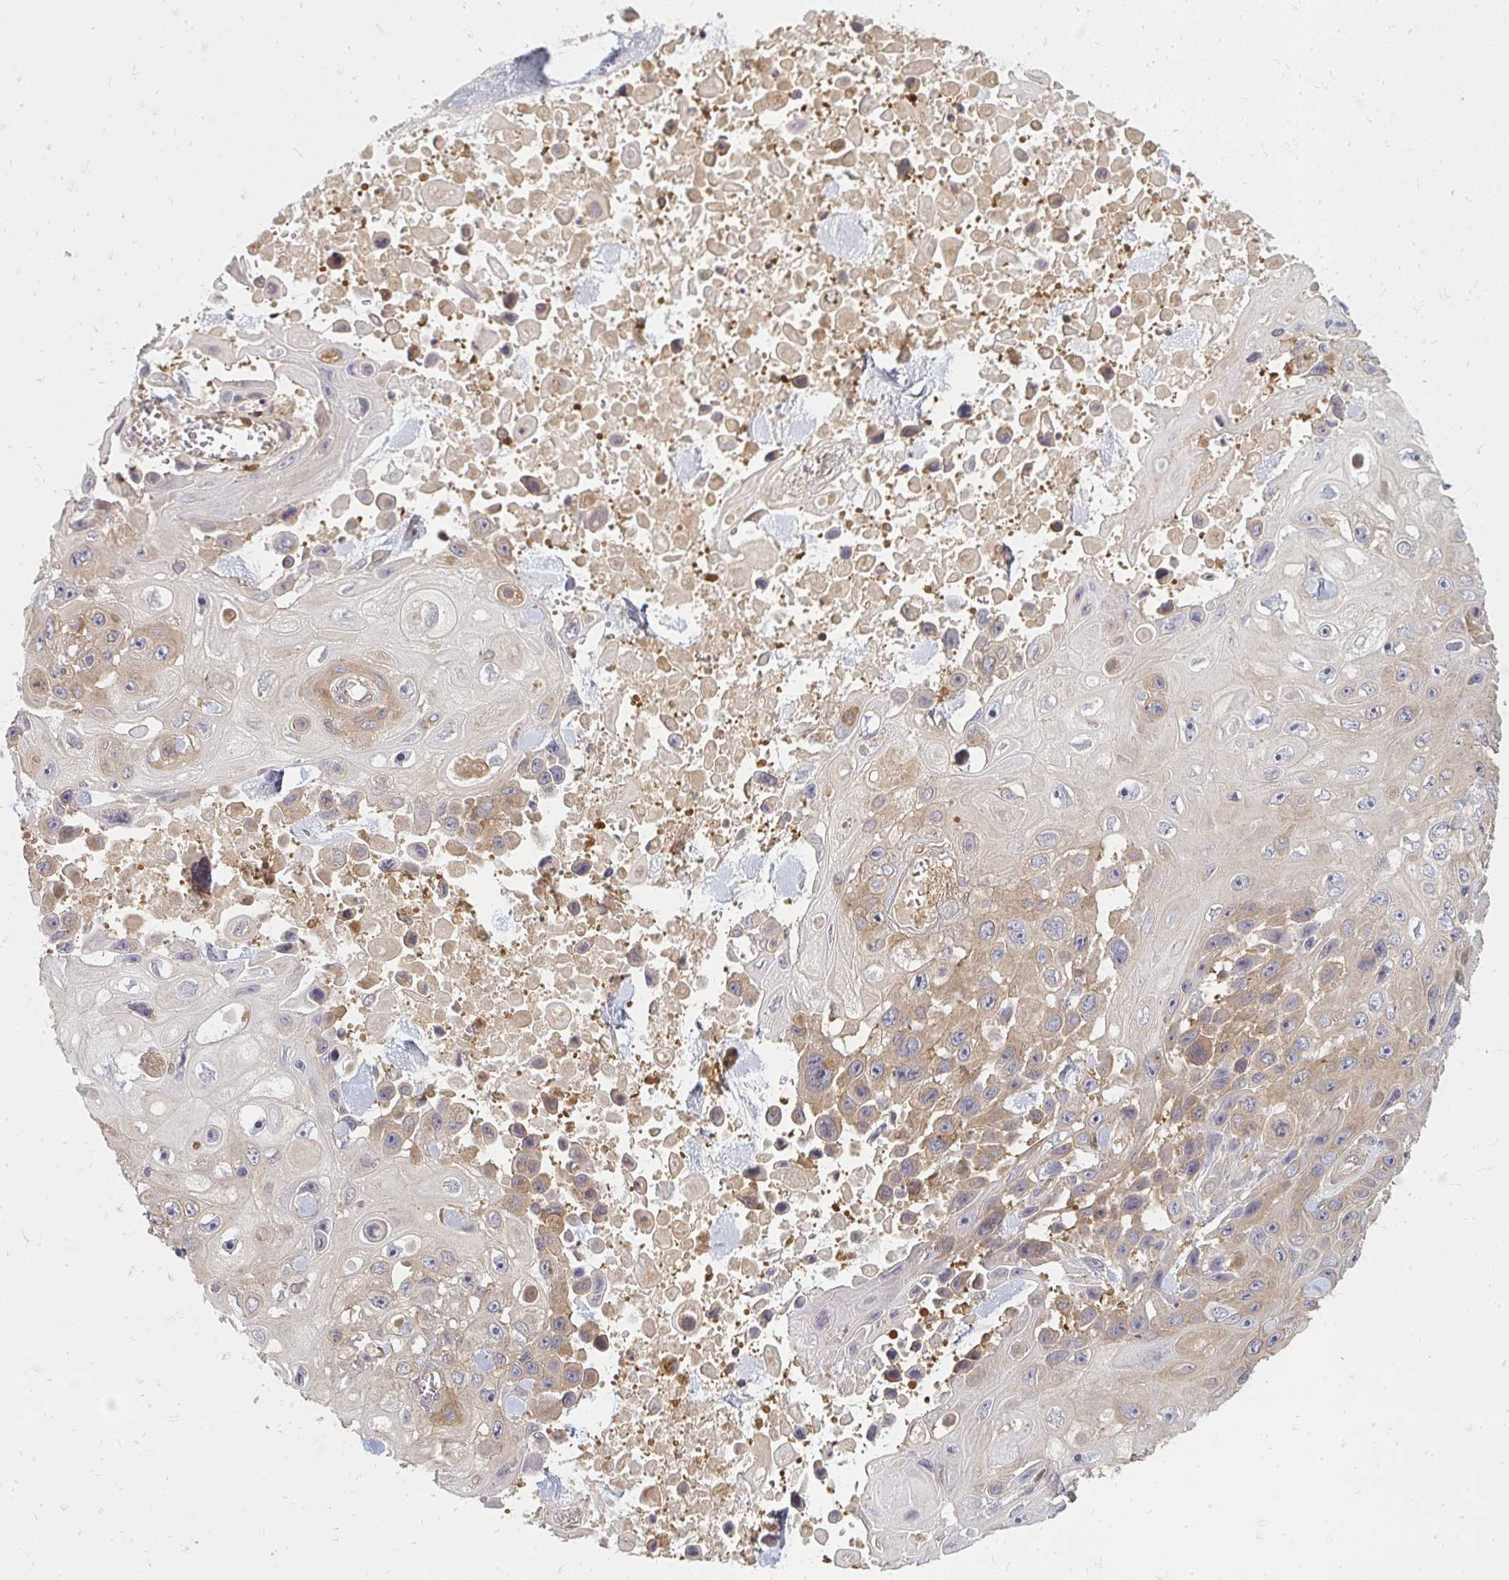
{"staining": {"intensity": "moderate", "quantity": "25%-75%", "location": "cytoplasmic/membranous"}, "tissue": "skin cancer", "cell_type": "Tumor cells", "image_type": "cancer", "snomed": [{"axis": "morphology", "description": "Squamous cell carcinoma, NOS"}, {"axis": "topography", "description": "Skin"}], "caption": "The immunohistochemical stain shows moderate cytoplasmic/membranous expression in tumor cells of squamous cell carcinoma (skin) tissue.", "gene": "ZNF285", "patient": {"sex": "male", "age": 82}}